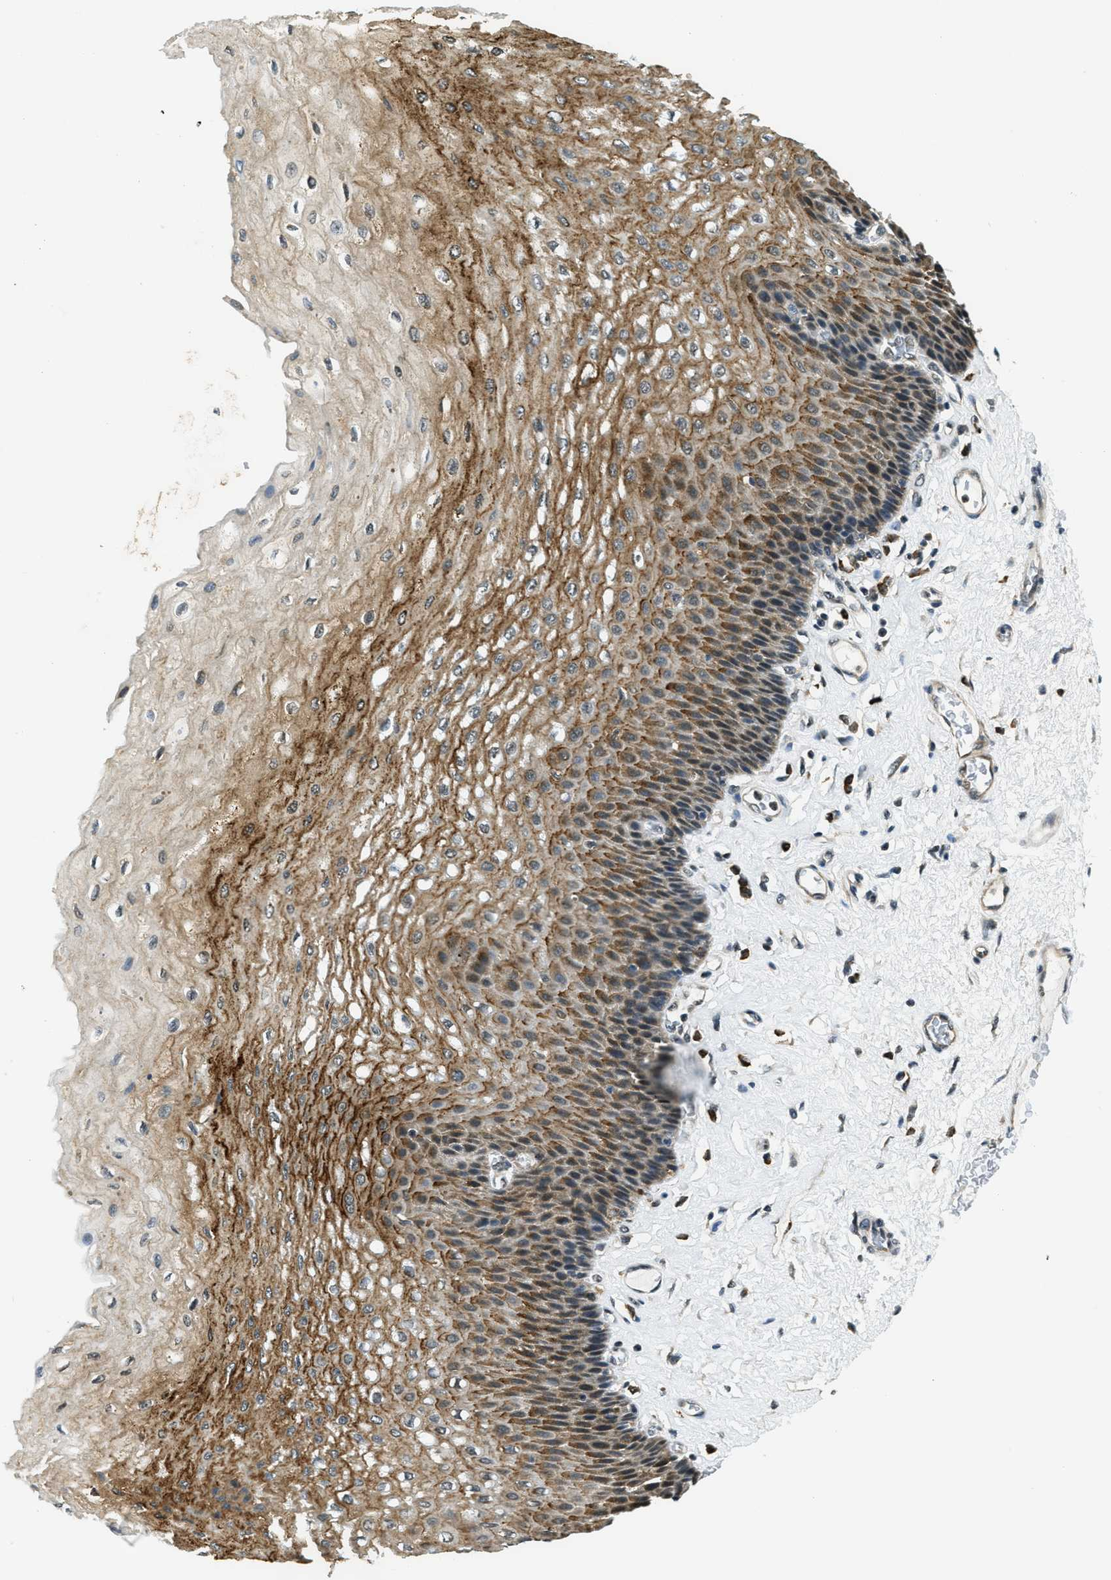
{"staining": {"intensity": "moderate", "quantity": ">75%", "location": "cytoplasmic/membranous"}, "tissue": "esophagus", "cell_type": "Squamous epithelial cells", "image_type": "normal", "snomed": [{"axis": "morphology", "description": "Normal tissue, NOS"}, {"axis": "topography", "description": "Esophagus"}], "caption": "Immunohistochemical staining of benign esophagus reveals medium levels of moderate cytoplasmic/membranous positivity in about >75% of squamous epithelial cells.", "gene": "RAB11FIP1", "patient": {"sex": "female", "age": 72}}